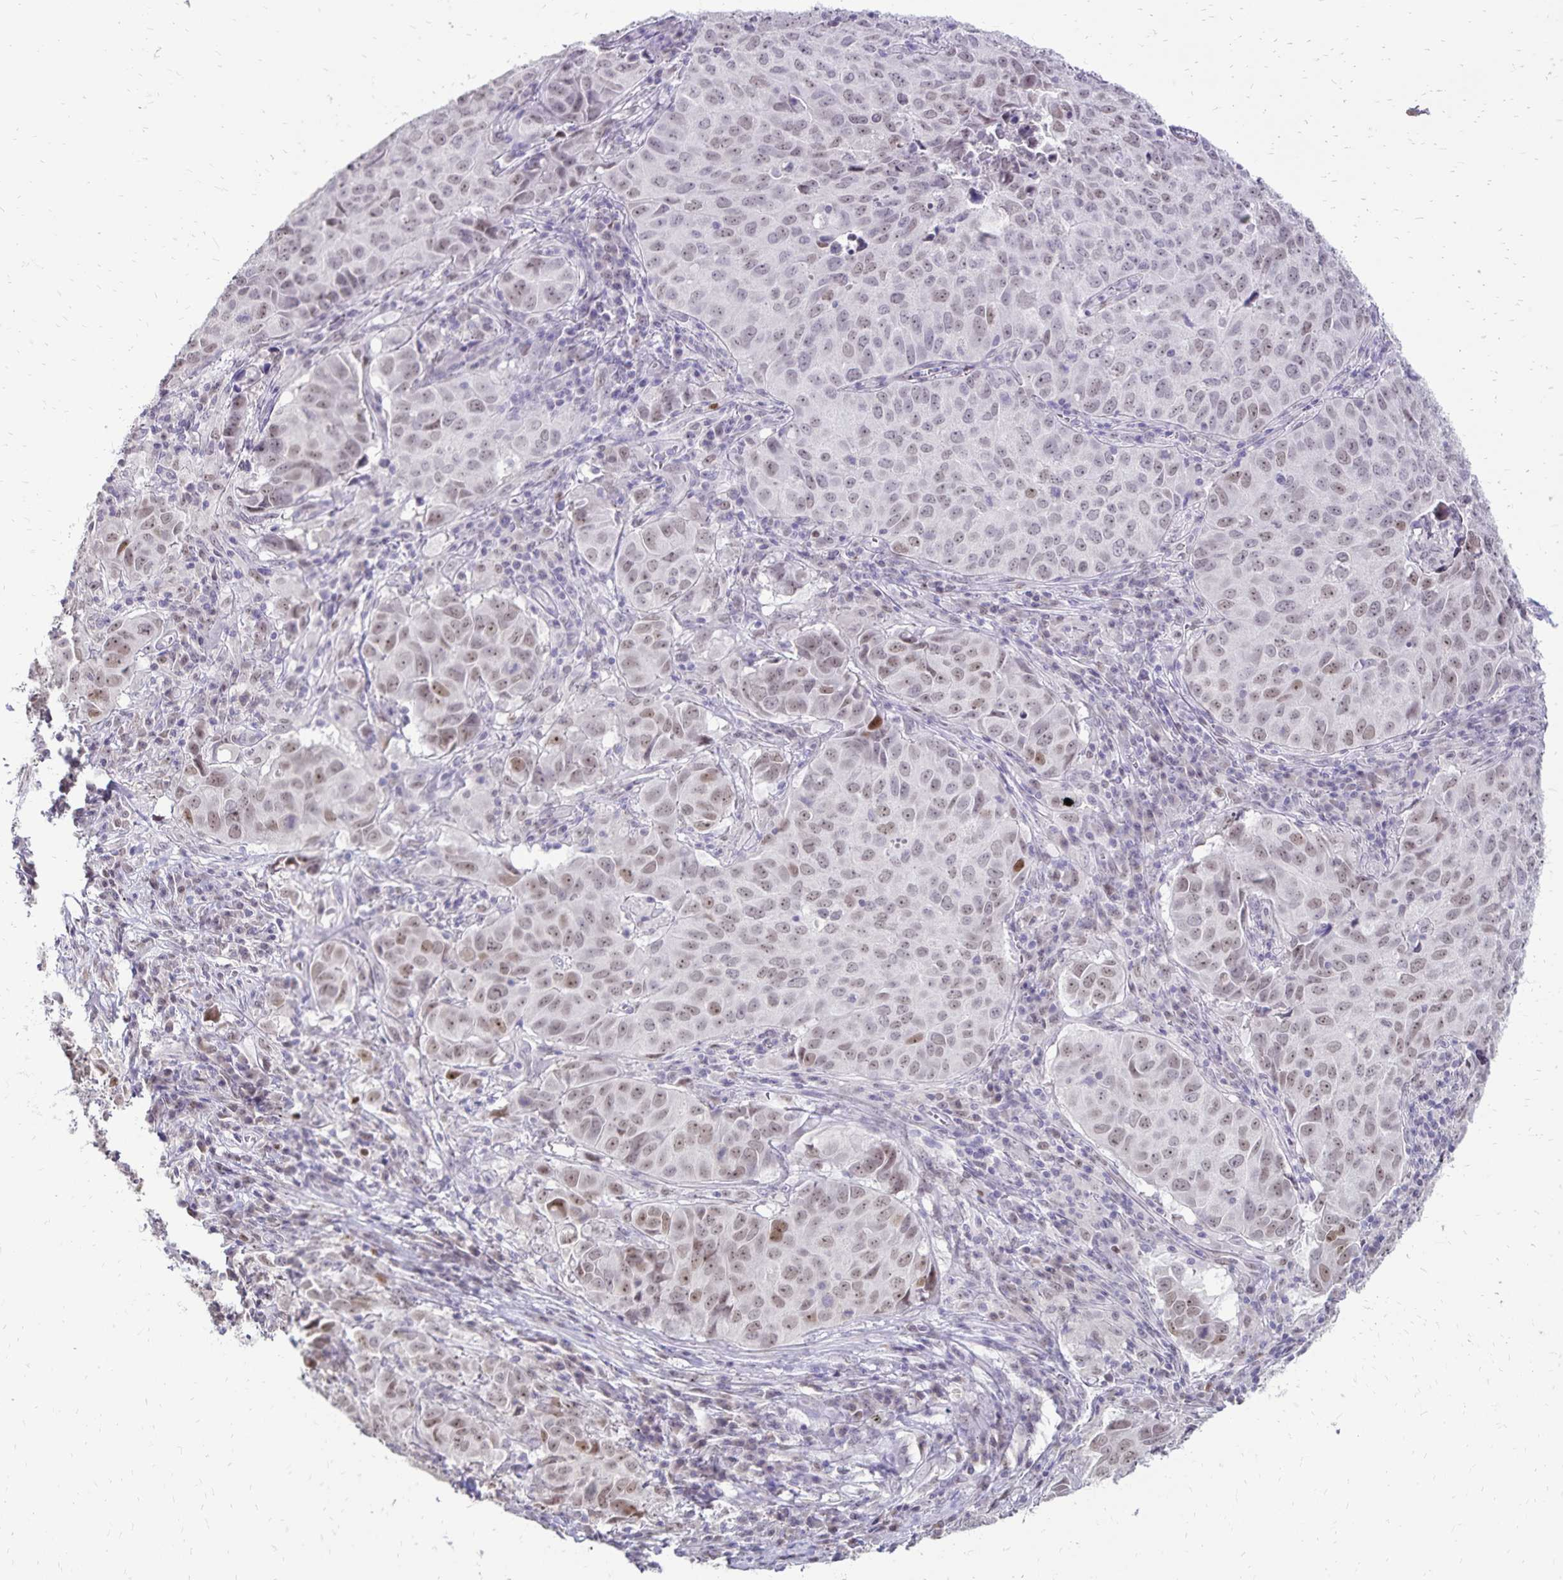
{"staining": {"intensity": "moderate", "quantity": "25%-75%", "location": "nuclear"}, "tissue": "lung cancer", "cell_type": "Tumor cells", "image_type": "cancer", "snomed": [{"axis": "morphology", "description": "Adenocarcinoma, NOS"}, {"axis": "topography", "description": "Lung"}], "caption": "The histopathology image exhibits a brown stain indicating the presence of a protein in the nuclear of tumor cells in adenocarcinoma (lung). Immunohistochemistry stains the protein of interest in brown and the nuclei are stained blue.", "gene": "POLB", "patient": {"sex": "female", "age": 50}}